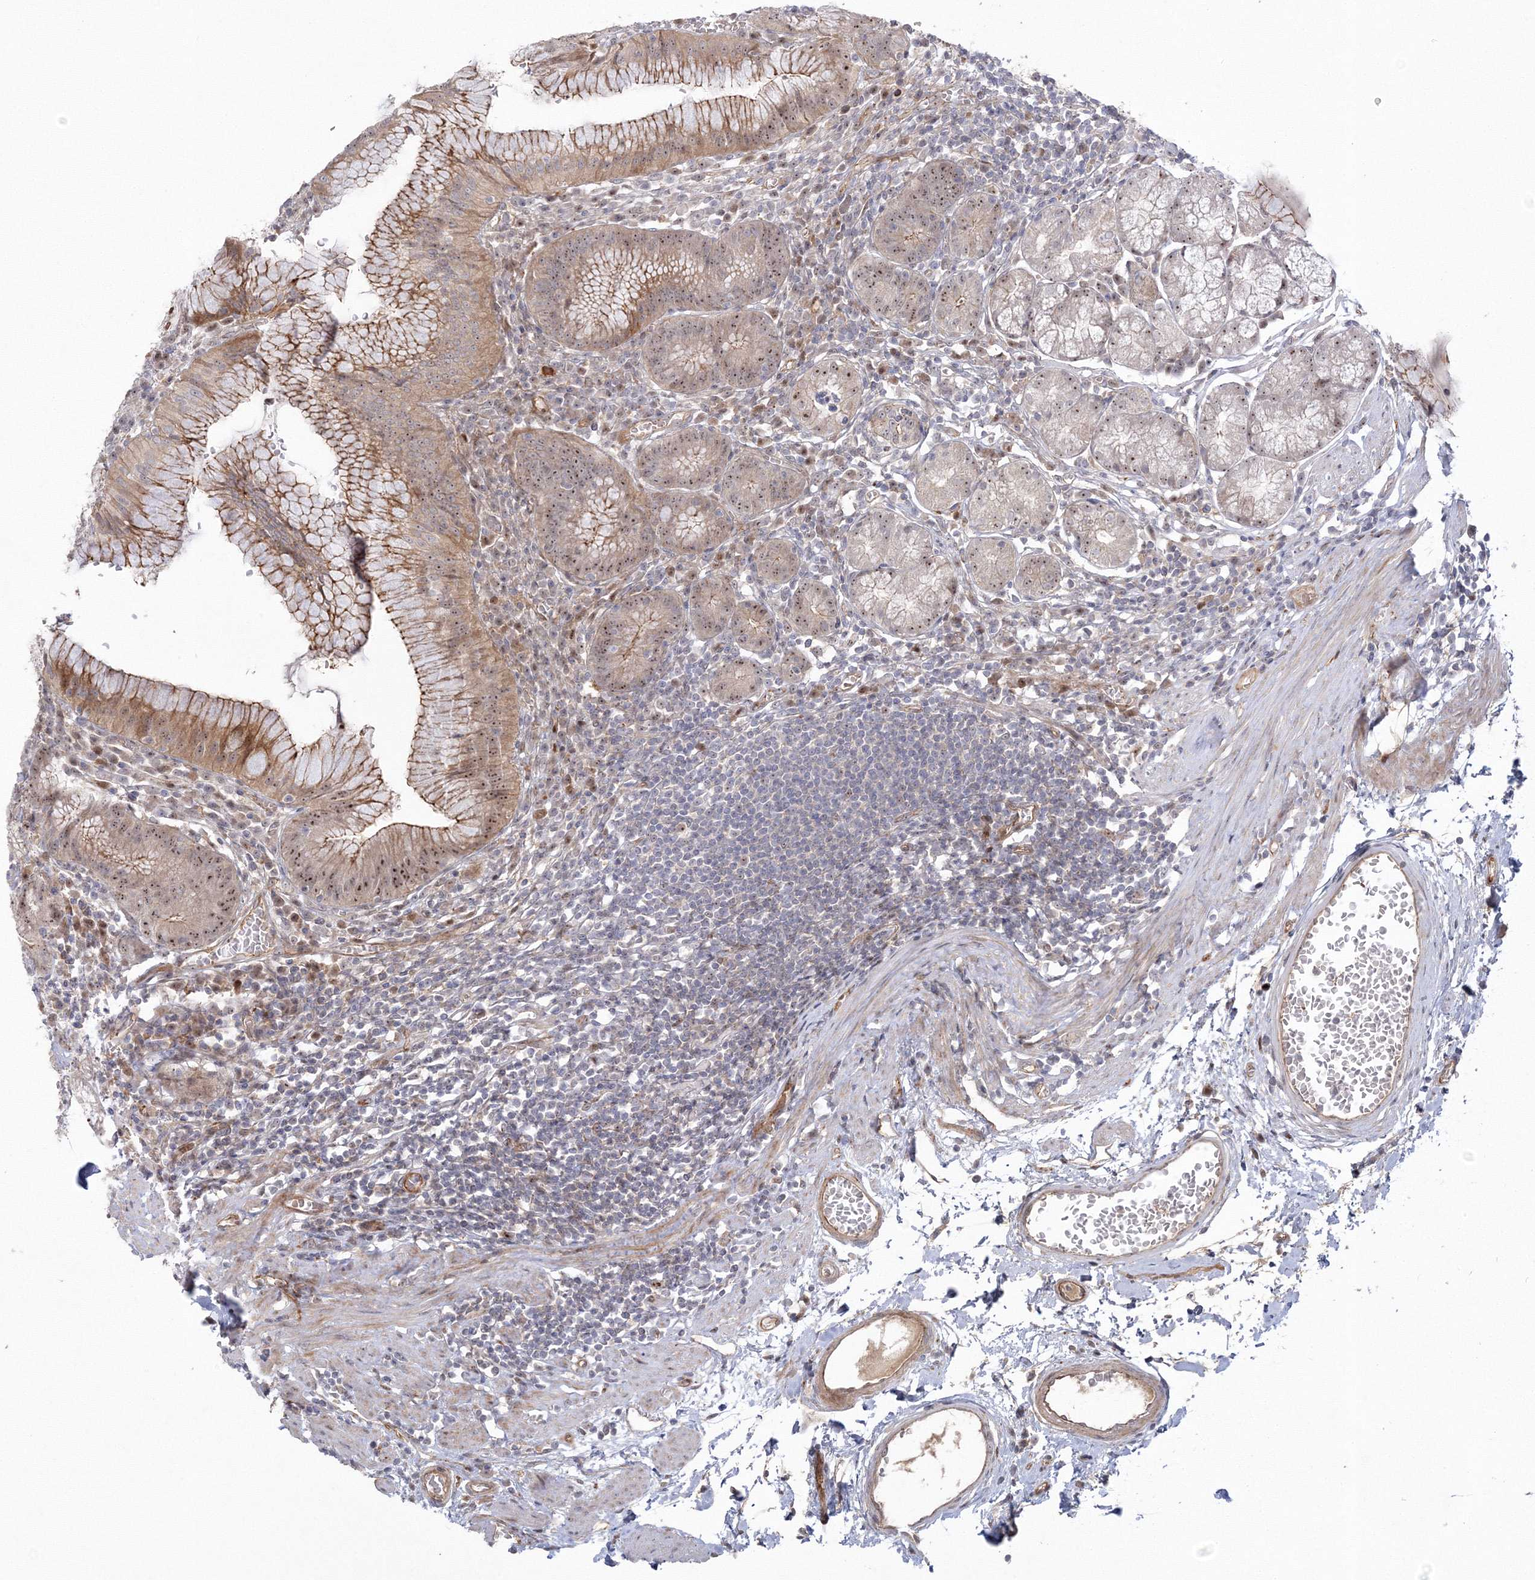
{"staining": {"intensity": "moderate", "quantity": "25%-75%", "location": "cytoplasmic/membranous,nuclear"}, "tissue": "stomach", "cell_type": "Glandular cells", "image_type": "normal", "snomed": [{"axis": "morphology", "description": "Normal tissue, NOS"}, {"axis": "topography", "description": "Stomach"}], "caption": "IHC staining of unremarkable stomach, which exhibits medium levels of moderate cytoplasmic/membranous,nuclear staining in about 25%-75% of glandular cells indicating moderate cytoplasmic/membranous,nuclear protein staining. The staining was performed using DAB (3,3'-diaminobenzidine) (brown) for protein detection and nuclei were counterstained in hematoxylin (blue).", "gene": "NPM3", "patient": {"sex": "male", "age": 55}}